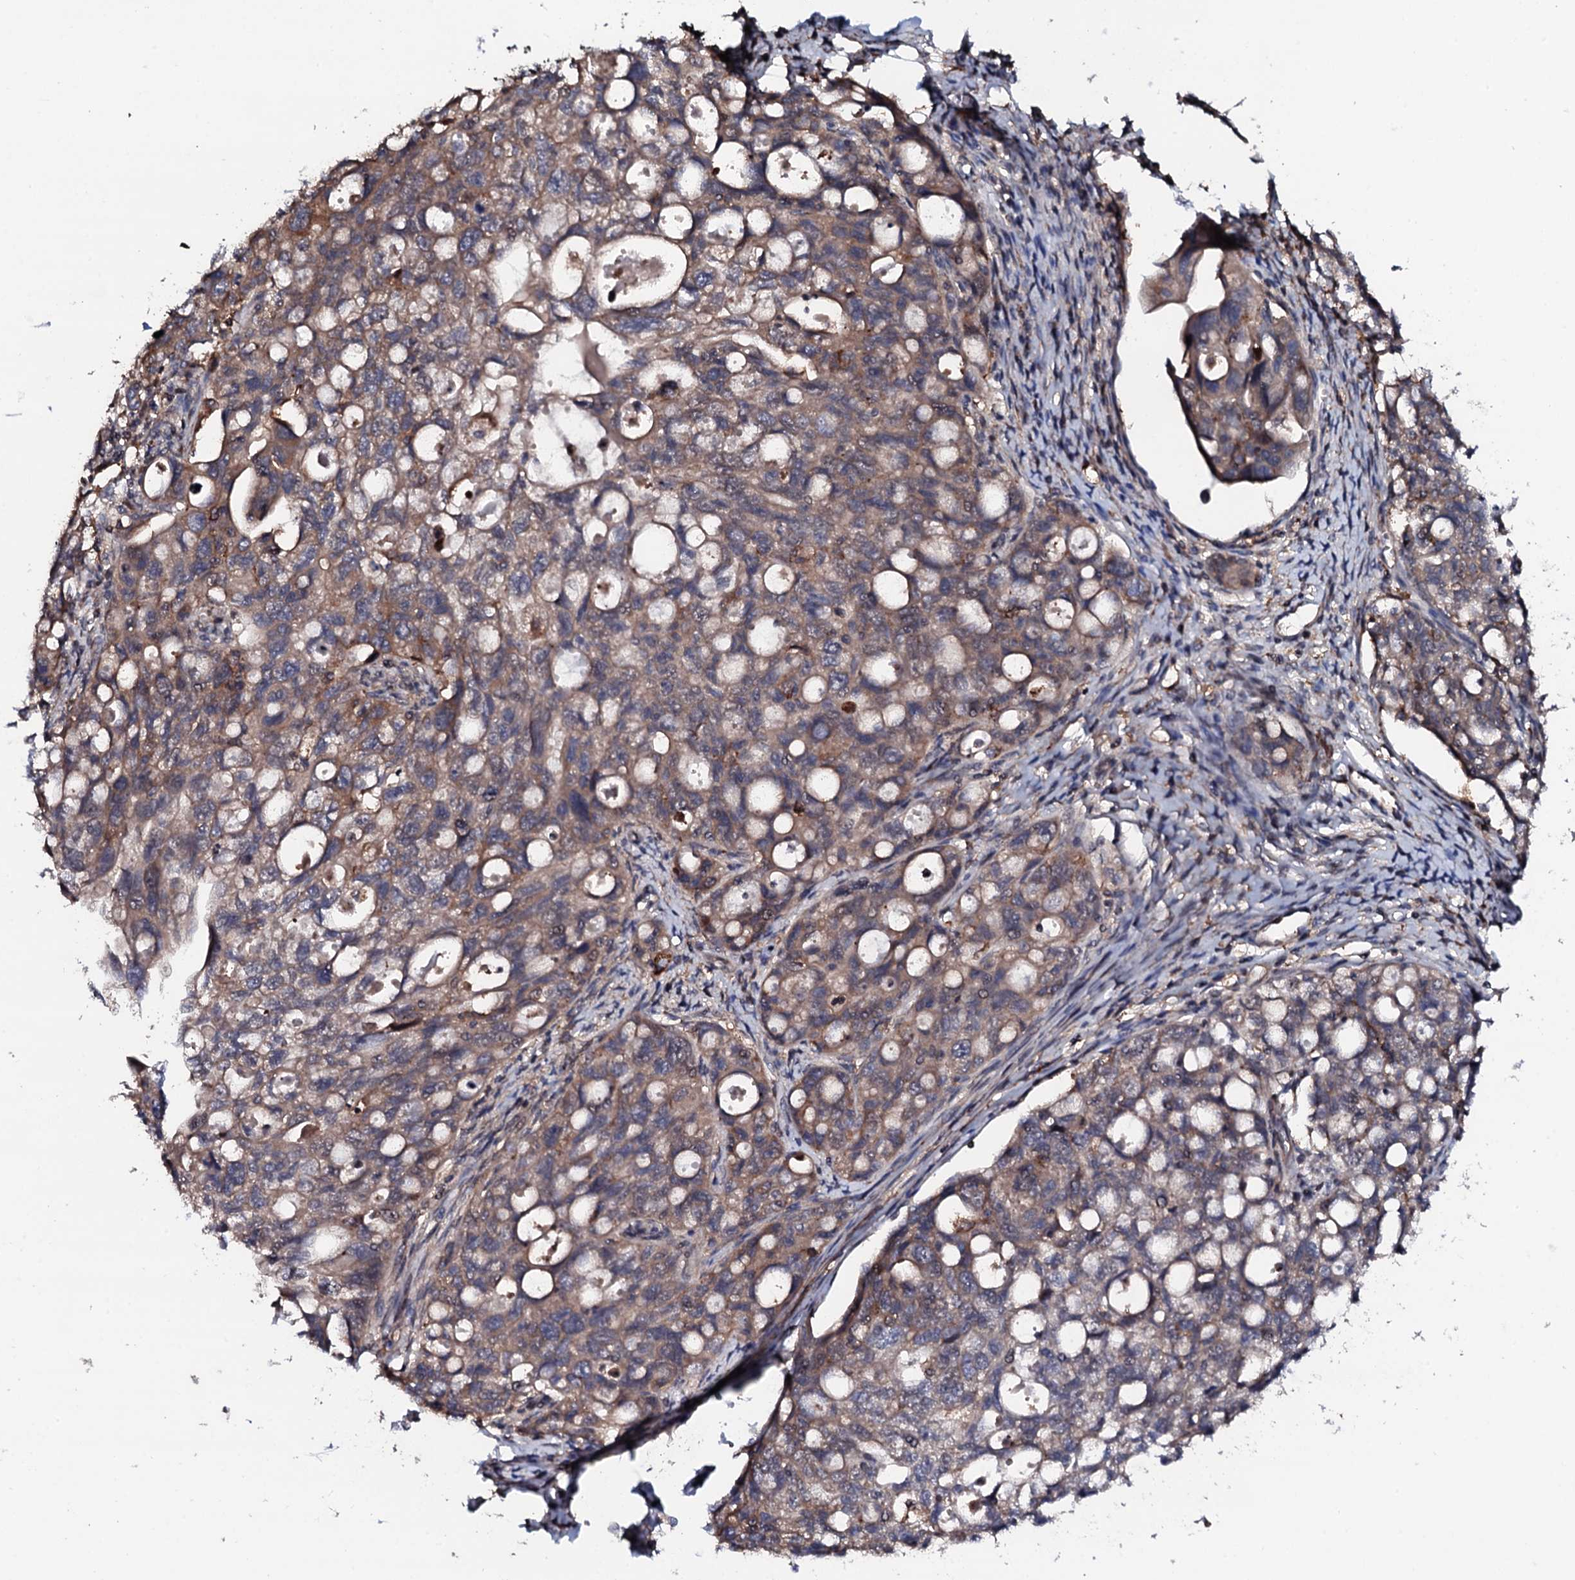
{"staining": {"intensity": "weak", "quantity": ">75%", "location": "cytoplasmic/membranous"}, "tissue": "ovarian cancer", "cell_type": "Tumor cells", "image_type": "cancer", "snomed": [{"axis": "morphology", "description": "Carcinoma, NOS"}, {"axis": "morphology", "description": "Cystadenocarcinoma, serous, NOS"}, {"axis": "topography", "description": "Ovary"}], "caption": "Human ovarian cancer (serous cystadenocarcinoma) stained with a protein marker displays weak staining in tumor cells.", "gene": "EDC3", "patient": {"sex": "female", "age": 69}}